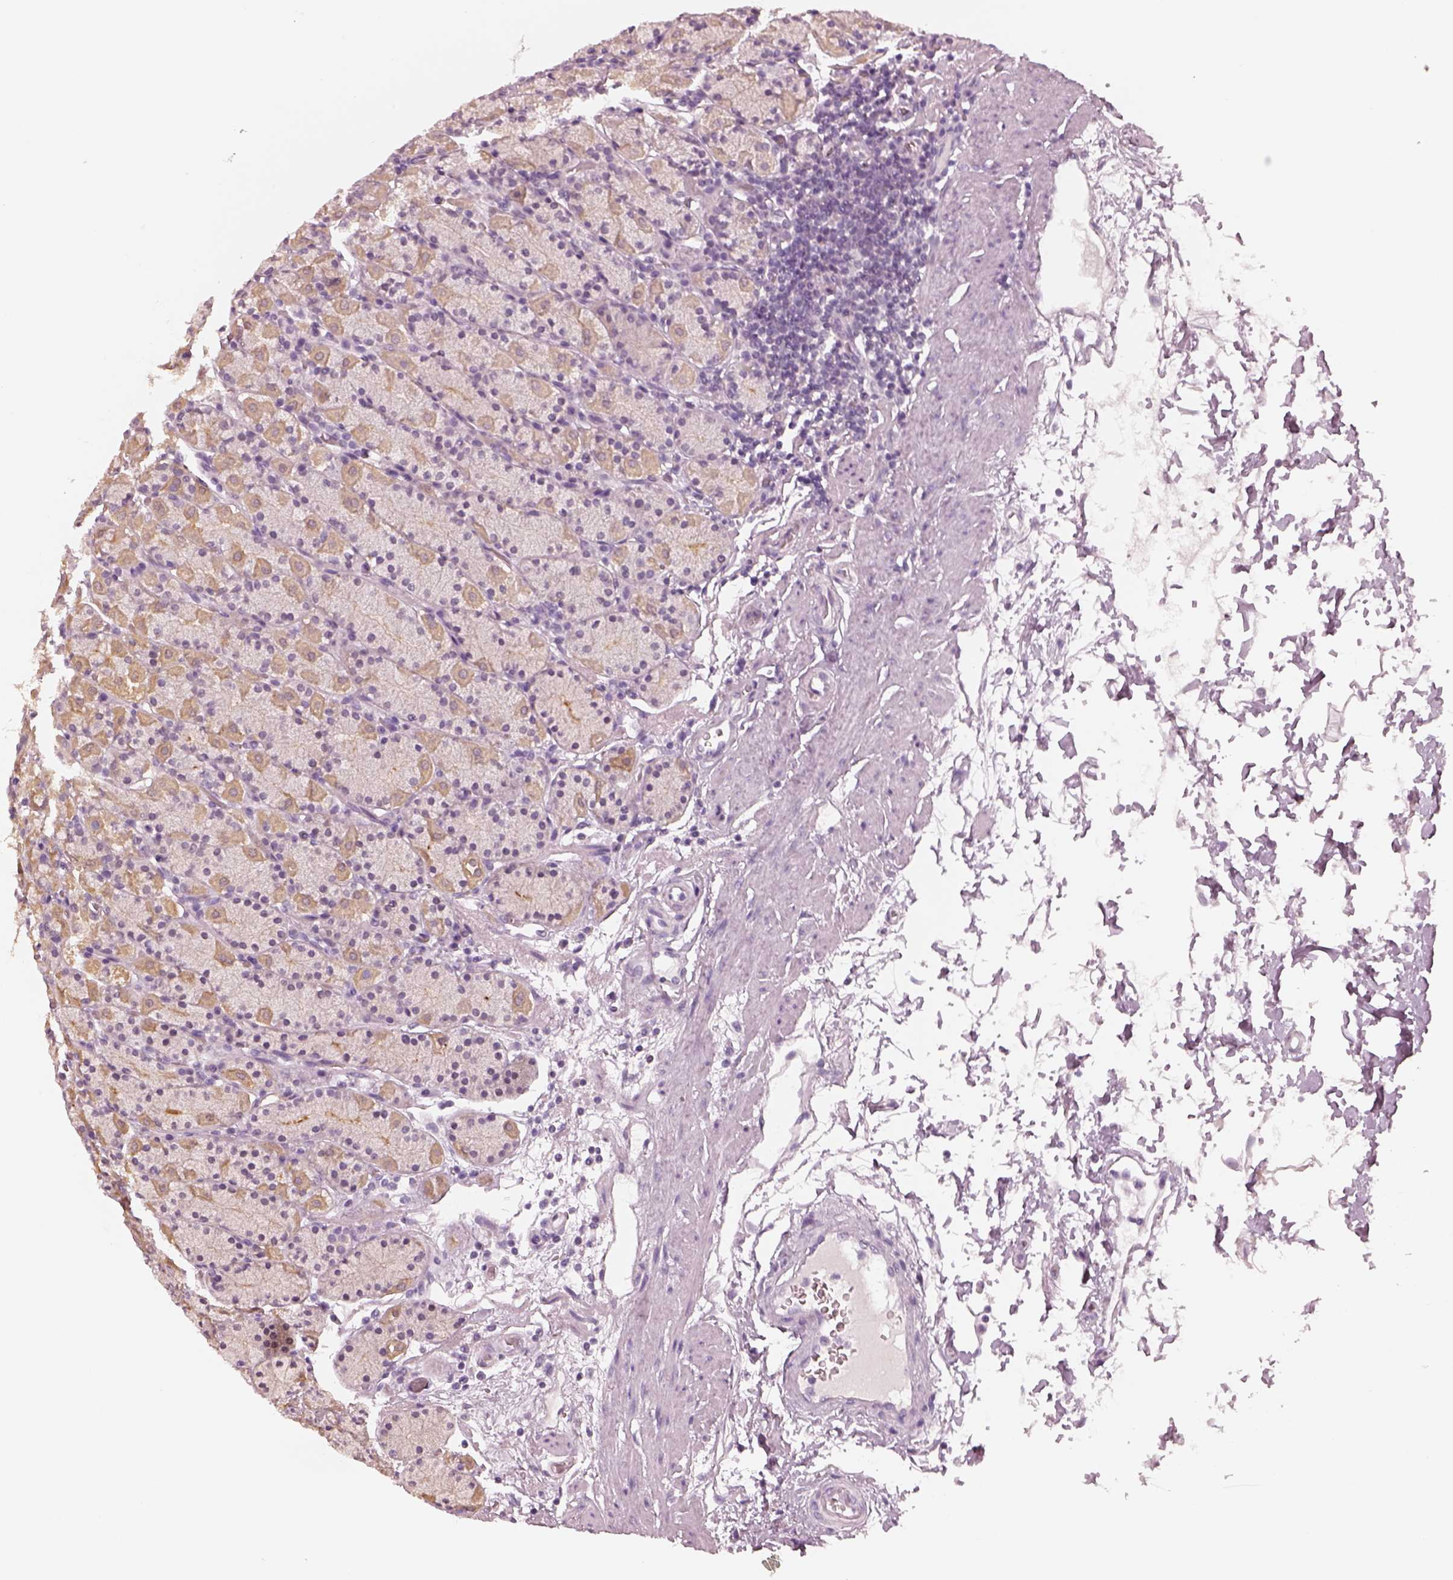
{"staining": {"intensity": "moderate", "quantity": "<25%", "location": "cytoplasmic/membranous"}, "tissue": "stomach", "cell_type": "Glandular cells", "image_type": "normal", "snomed": [{"axis": "morphology", "description": "Normal tissue, NOS"}, {"axis": "topography", "description": "Stomach, upper"}, {"axis": "topography", "description": "Stomach"}], "caption": "Protein expression analysis of unremarkable stomach displays moderate cytoplasmic/membranous expression in approximately <25% of glandular cells. Immunohistochemistry (ihc) stains the protein of interest in brown and the nuclei are stained blue.", "gene": "EGR4", "patient": {"sex": "male", "age": 62}}